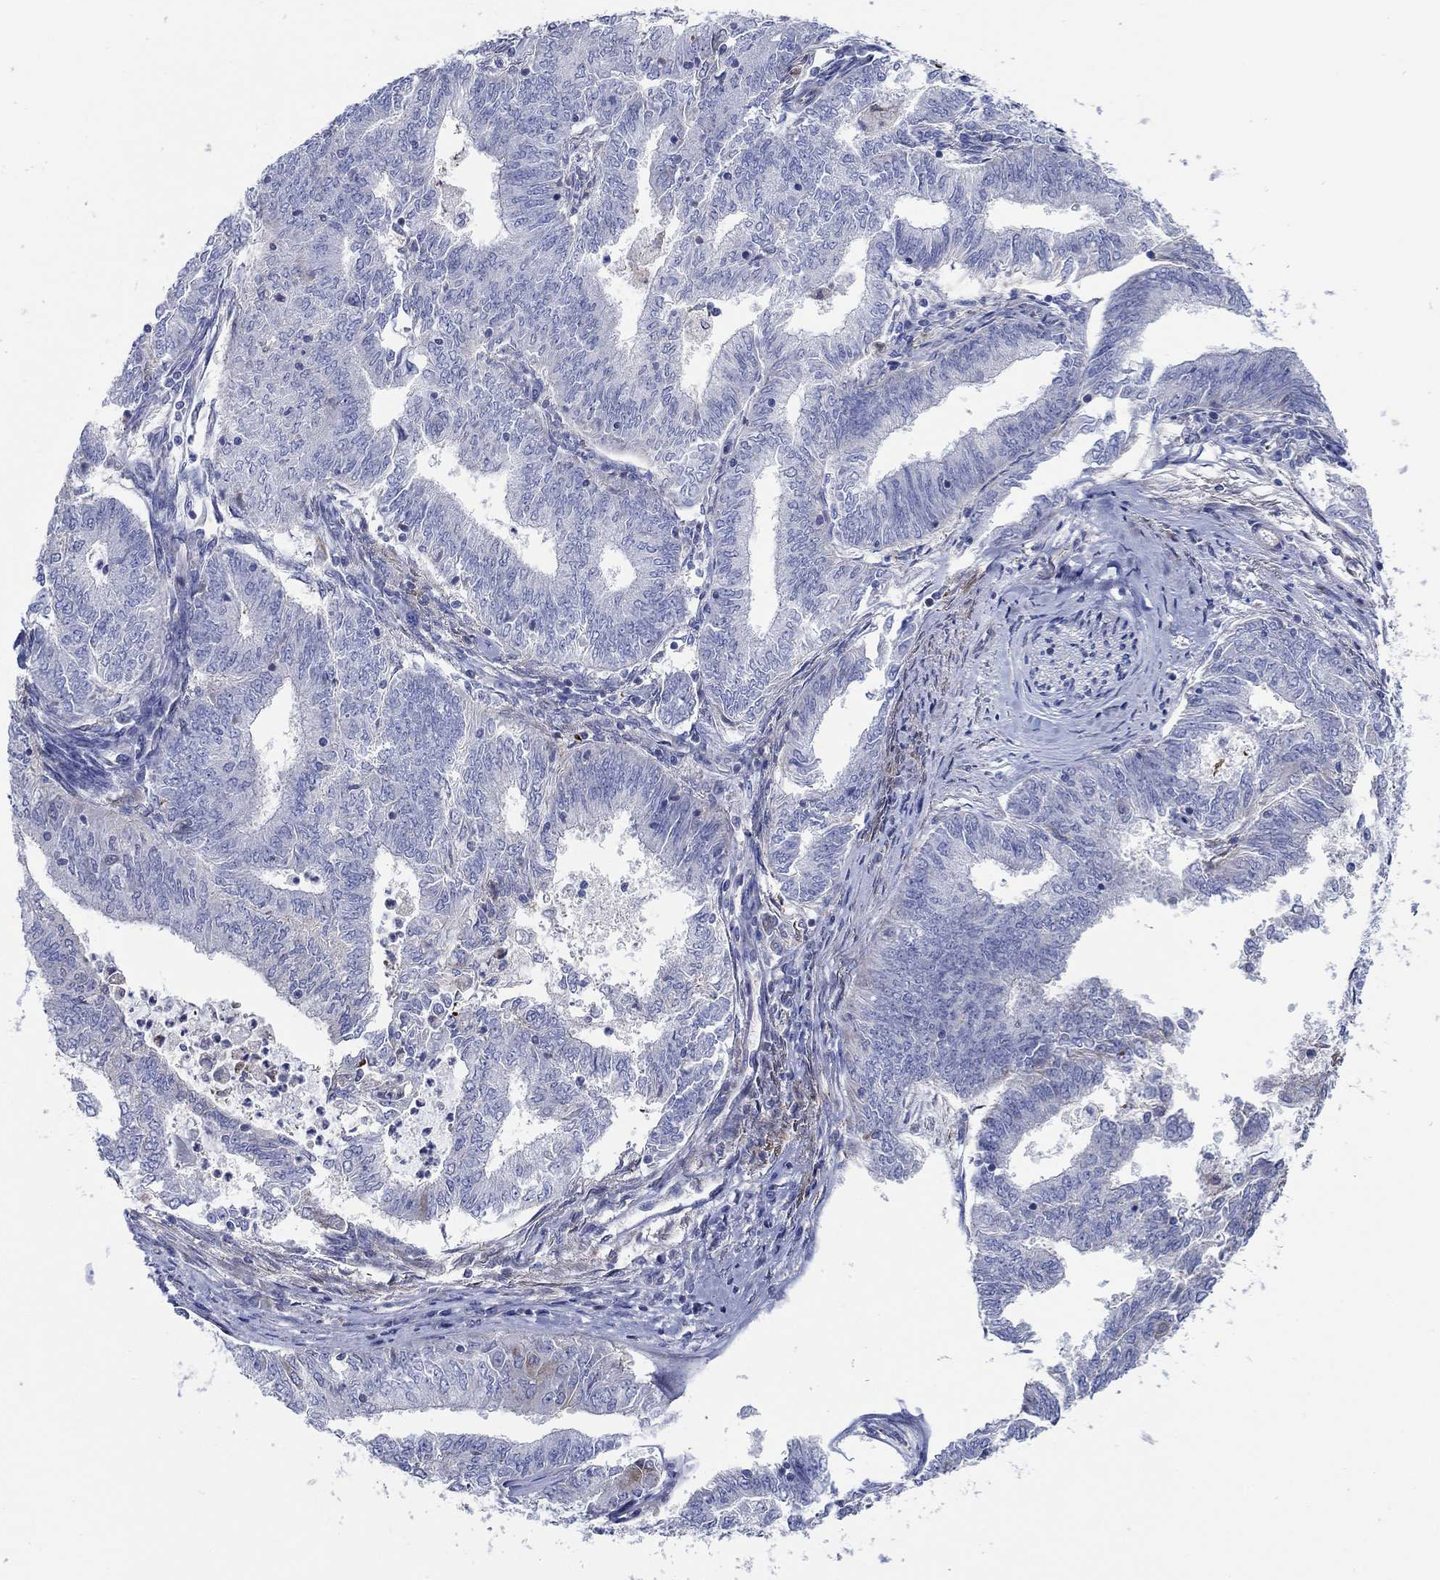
{"staining": {"intensity": "negative", "quantity": "none", "location": "none"}, "tissue": "endometrial cancer", "cell_type": "Tumor cells", "image_type": "cancer", "snomed": [{"axis": "morphology", "description": "Adenocarcinoma, NOS"}, {"axis": "topography", "description": "Endometrium"}], "caption": "DAB (3,3'-diaminobenzidine) immunohistochemical staining of human endometrial cancer (adenocarcinoma) shows no significant staining in tumor cells.", "gene": "FMN1", "patient": {"sex": "female", "age": 62}}